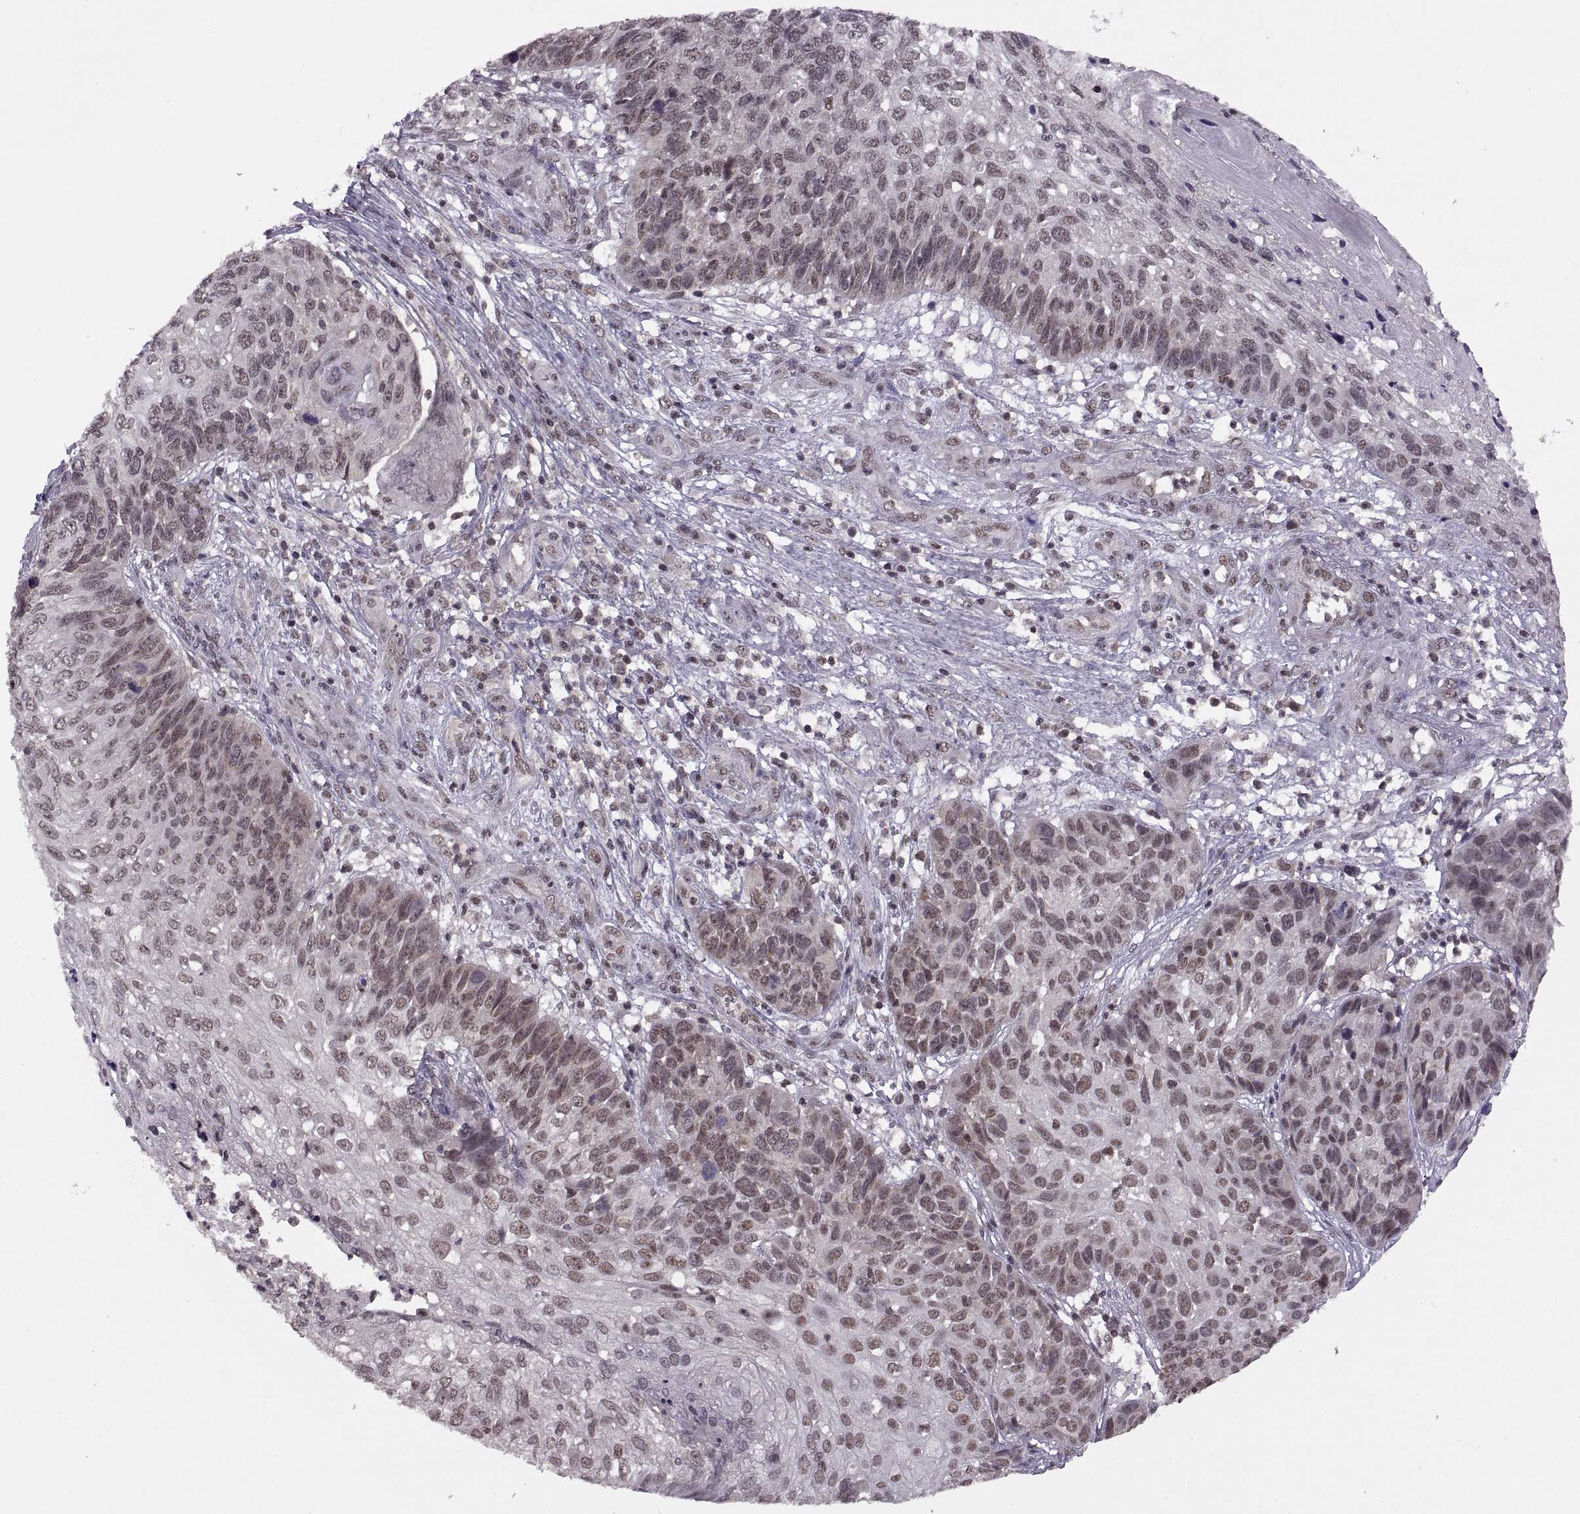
{"staining": {"intensity": "weak", "quantity": "25%-75%", "location": "nuclear"}, "tissue": "skin cancer", "cell_type": "Tumor cells", "image_type": "cancer", "snomed": [{"axis": "morphology", "description": "Squamous cell carcinoma, NOS"}, {"axis": "topography", "description": "Skin"}], "caption": "A histopathology image of human squamous cell carcinoma (skin) stained for a protein shows weak nuclear brown staining in tumor cells. Immunohistochemistry stains the protein of interest in brown and the nuclei are stained blue.", "gene": "INTS3", "patient": {"sex": "male", "age": 92}}